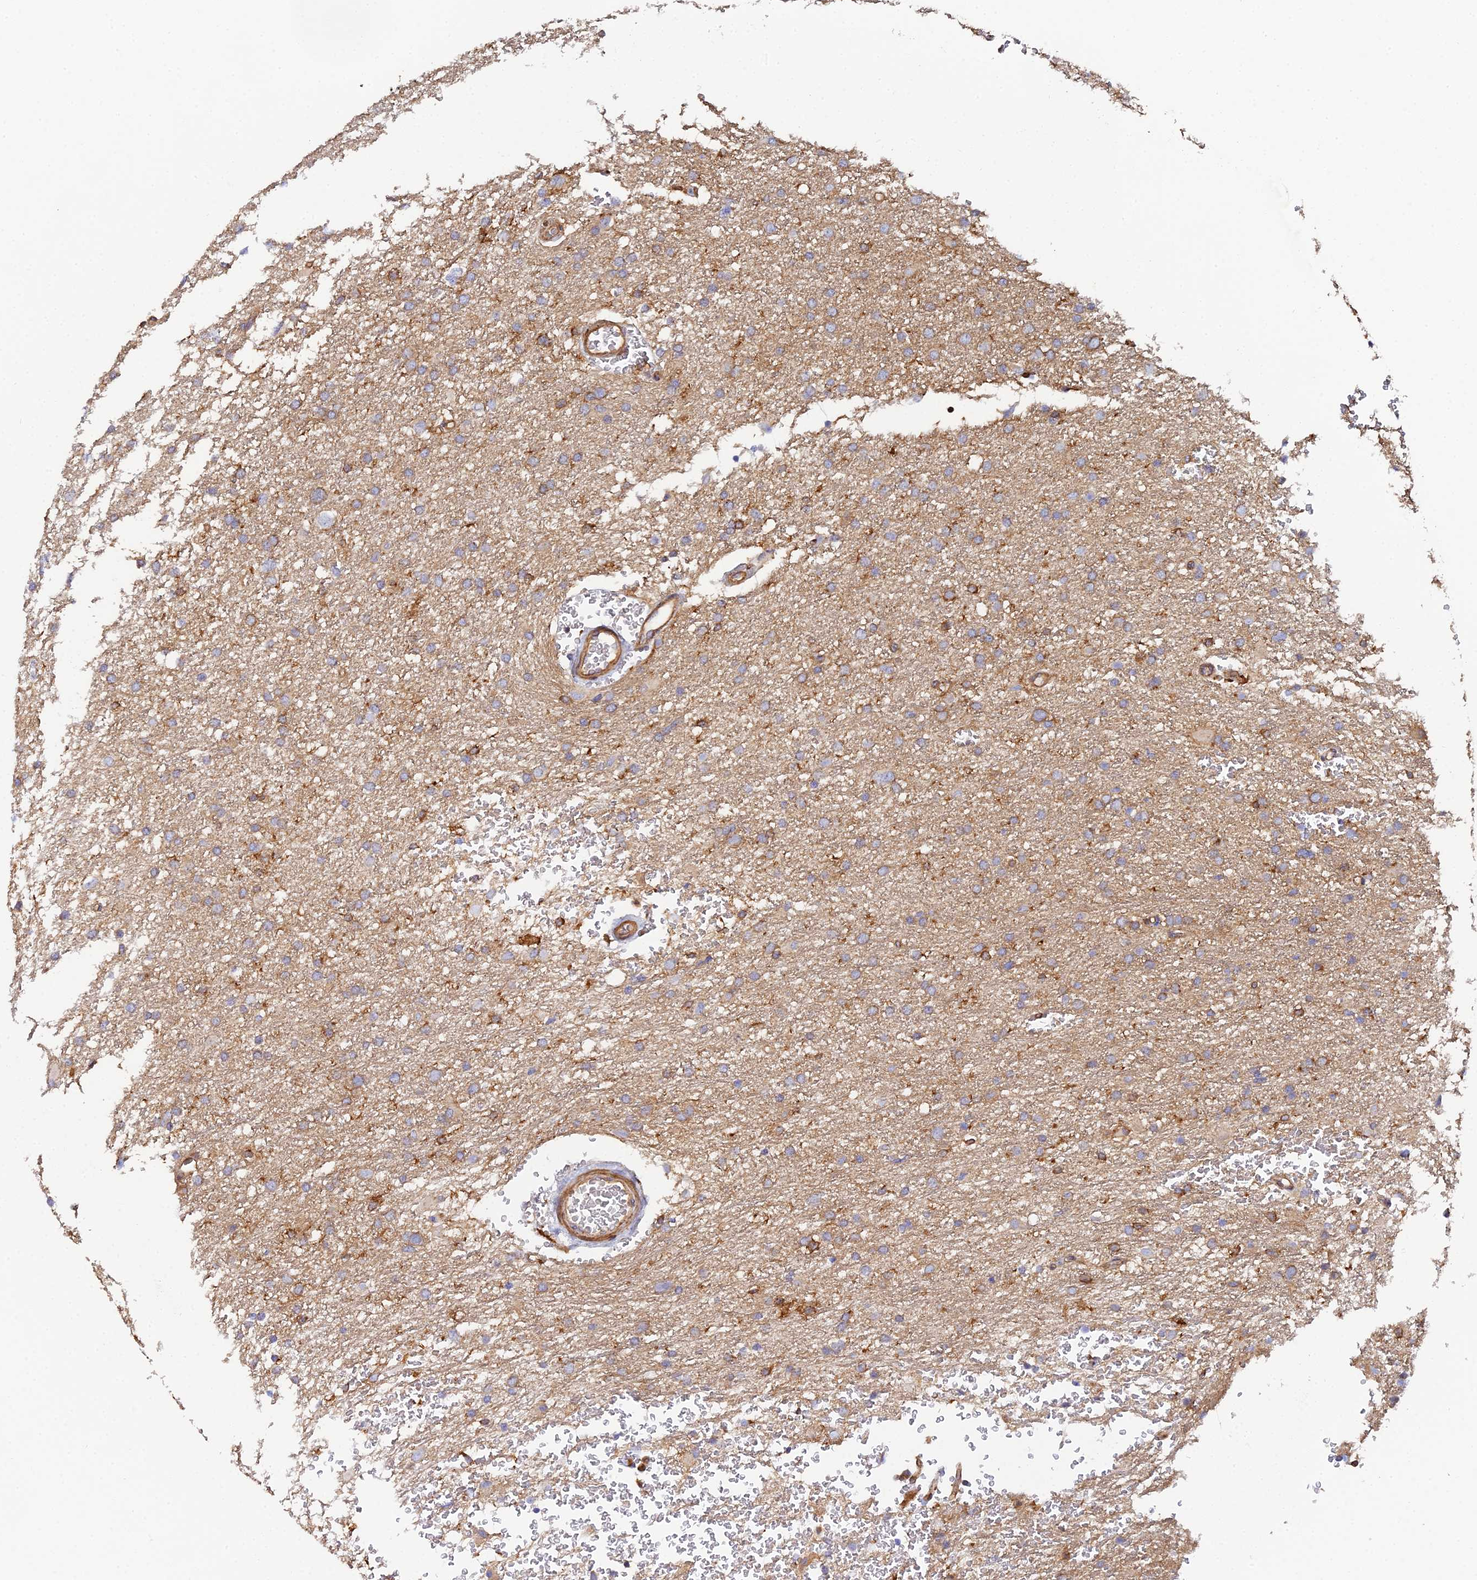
{"staining": {"intensity": "moderate", "quantity": ">75%", "location": "cytoplasmic/membranous"}, "tissue": "glioma", "cell_type": "Tumor cells", "image_type": "cancer", "snomed": [{"axis": "morphology", "description": "Glioma, malignant, High grade"}, {"axis": "topography", "description": "Cerebral cortex"}], "caption": "There is medium levels of moderate cytoplasmic/membranous expression in tumor cells of glioma, as demonstrated by immunohistochemical staining (brown color).", "gene": "GNG5B", "patient": {"sex": "female", "age": 36}}